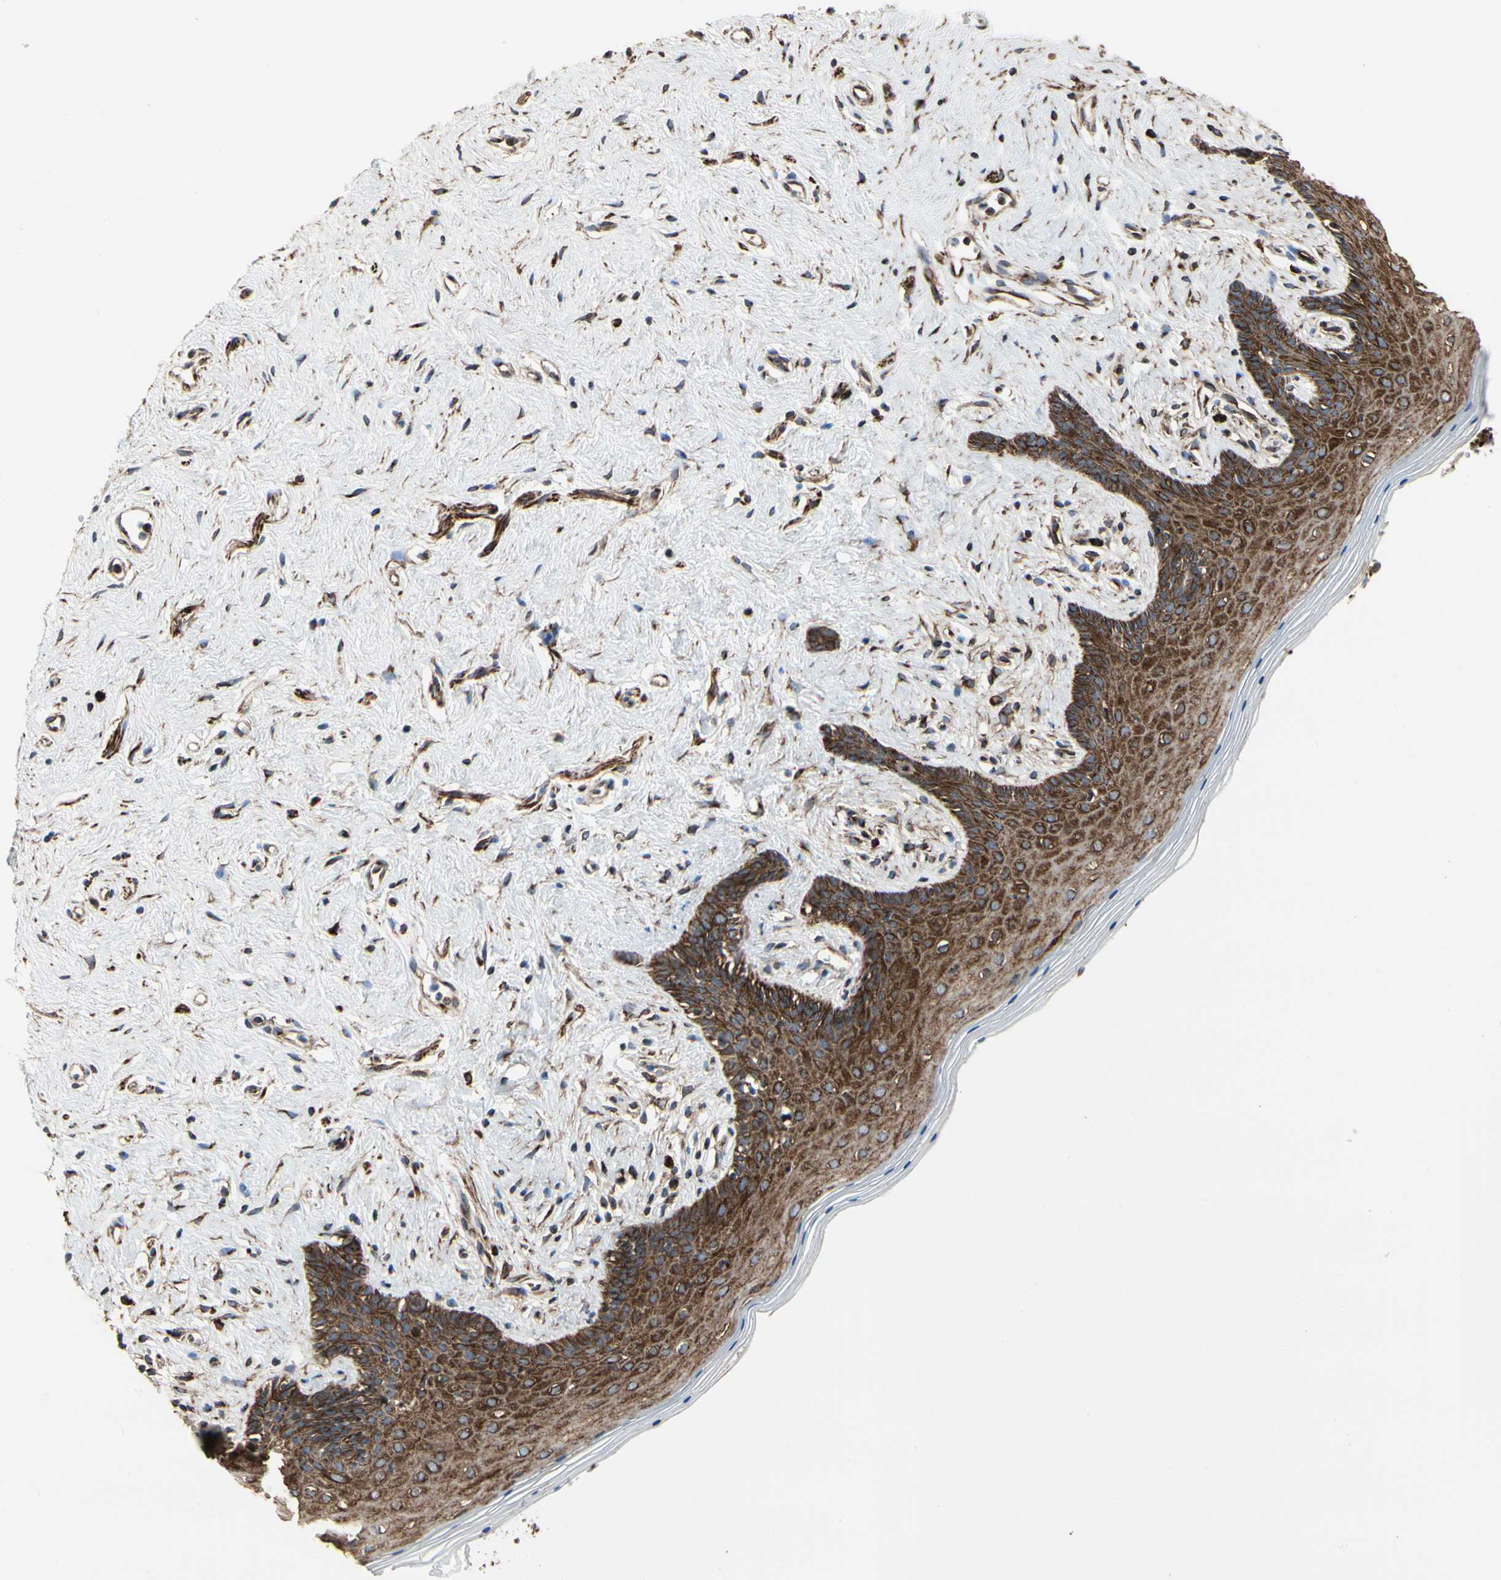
{"staining": {"intensity": "moderate", "quantity": "25%-75%", "location": "cytoplasmic/membranous"}, "tissue": "vagina", "cell_type": "Squamous epithelial cells", "image_type": "normal", "snomed": [{"axis": "morphology", "description": "Normal tissue, NOS"}, {"axis": "topography", "description": "Vagina"}], "caption": "Approximately 25%-75% of squamous epithelial cells in unremarkable human vagina demonstrate moderate cytoplasmic/membranous protein expression as visualized by brown immunohistochemical staining.", "gene": "TUBA1A", "patient": {"sex": "female", "age": 44}}